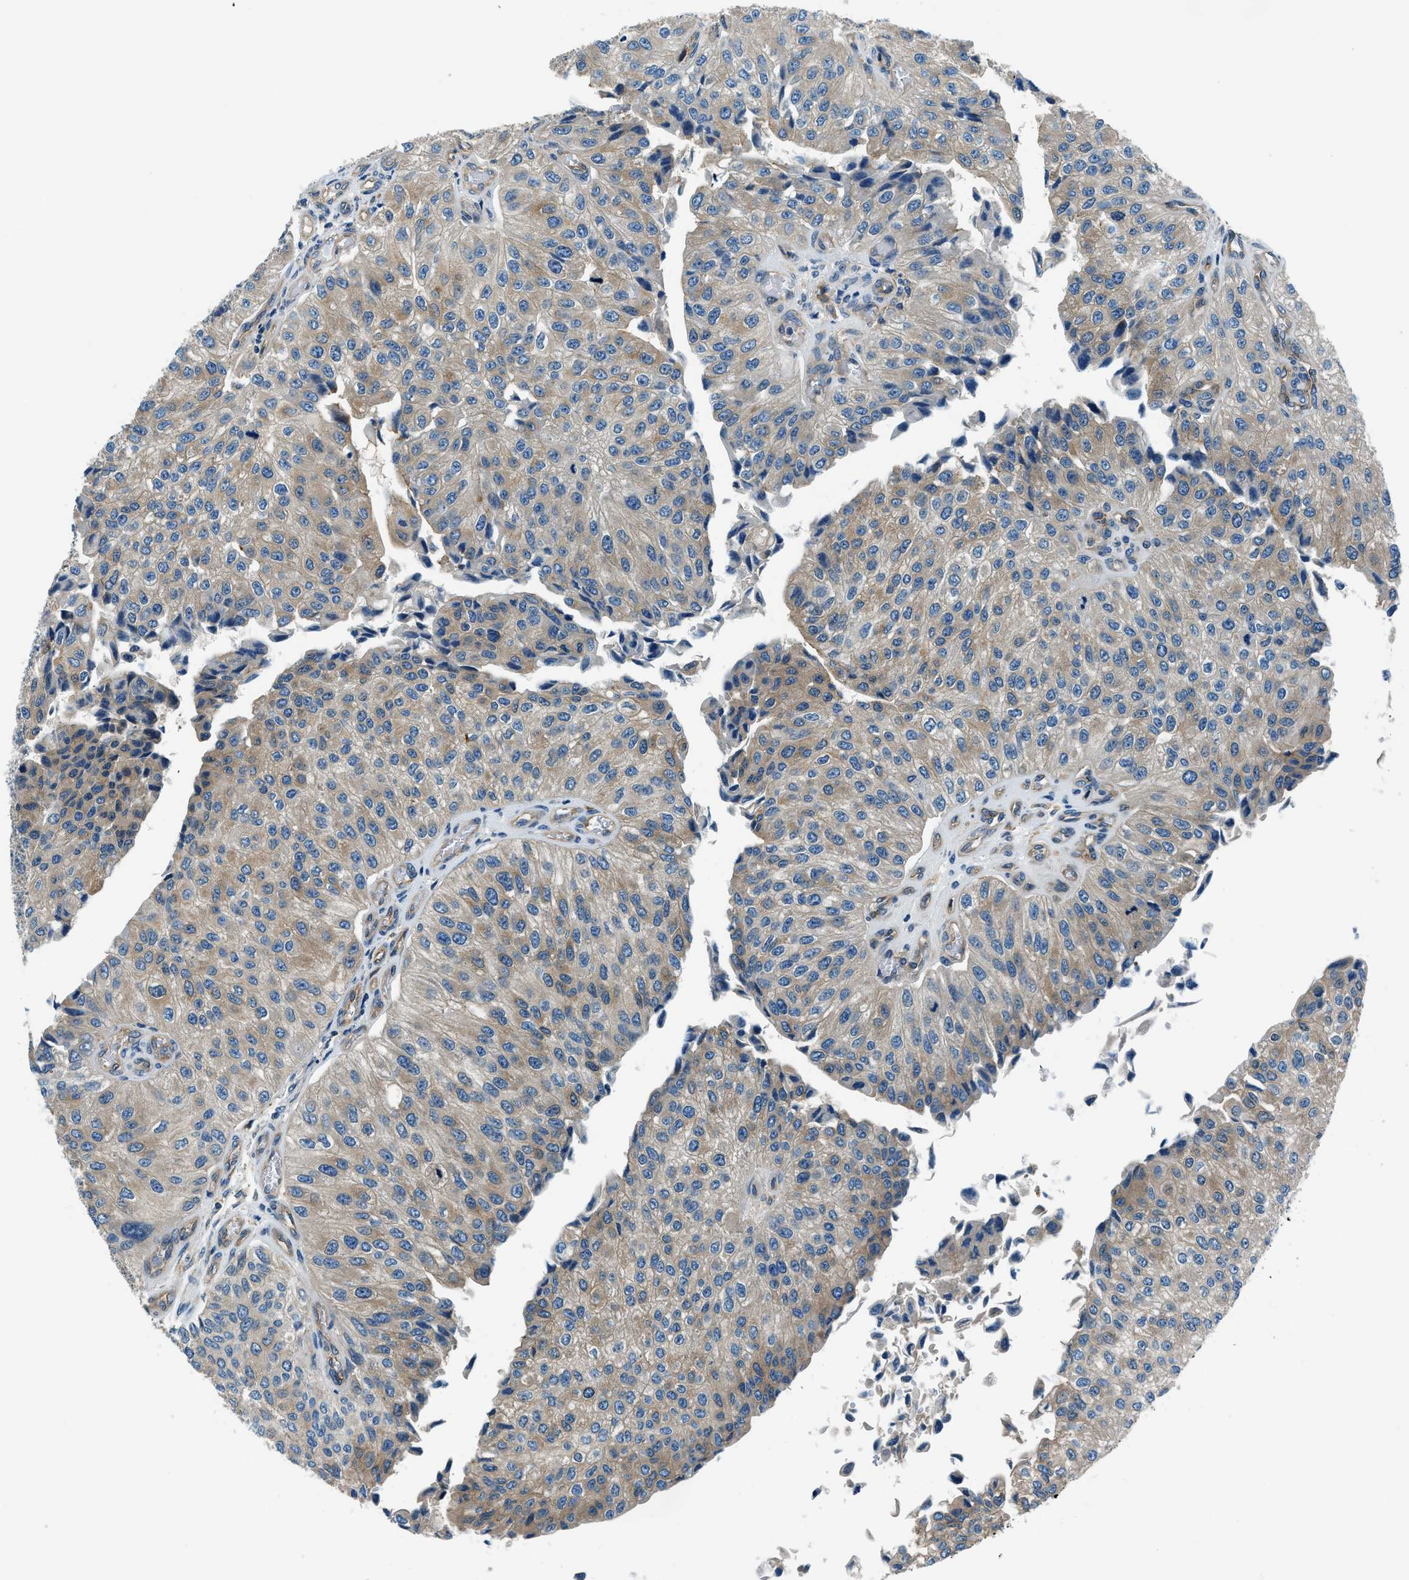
{"staining": {"intensity": "weak", "quantity": ">75%", "location": "cytoplasmic/membranous"}, "tissue": "urothelial cancer", "cell_type": "Tumor cells", "image_type": "cancer", "snomed": [{"axis": "morphology", "description": "Urothelial carcinoma, High grade"}, {"axis": "topography", "description": "Kidney"}, {"axis": "topography", "description": "Urinary bladder"}], "caption": "A brown stain shows weak cytoplasmic/membranous staining of a protein in high-grade urothelial carcinoma tumor cells.", "gene": "SLC19A2", "patient": {"sex": "male", "age": 77}}